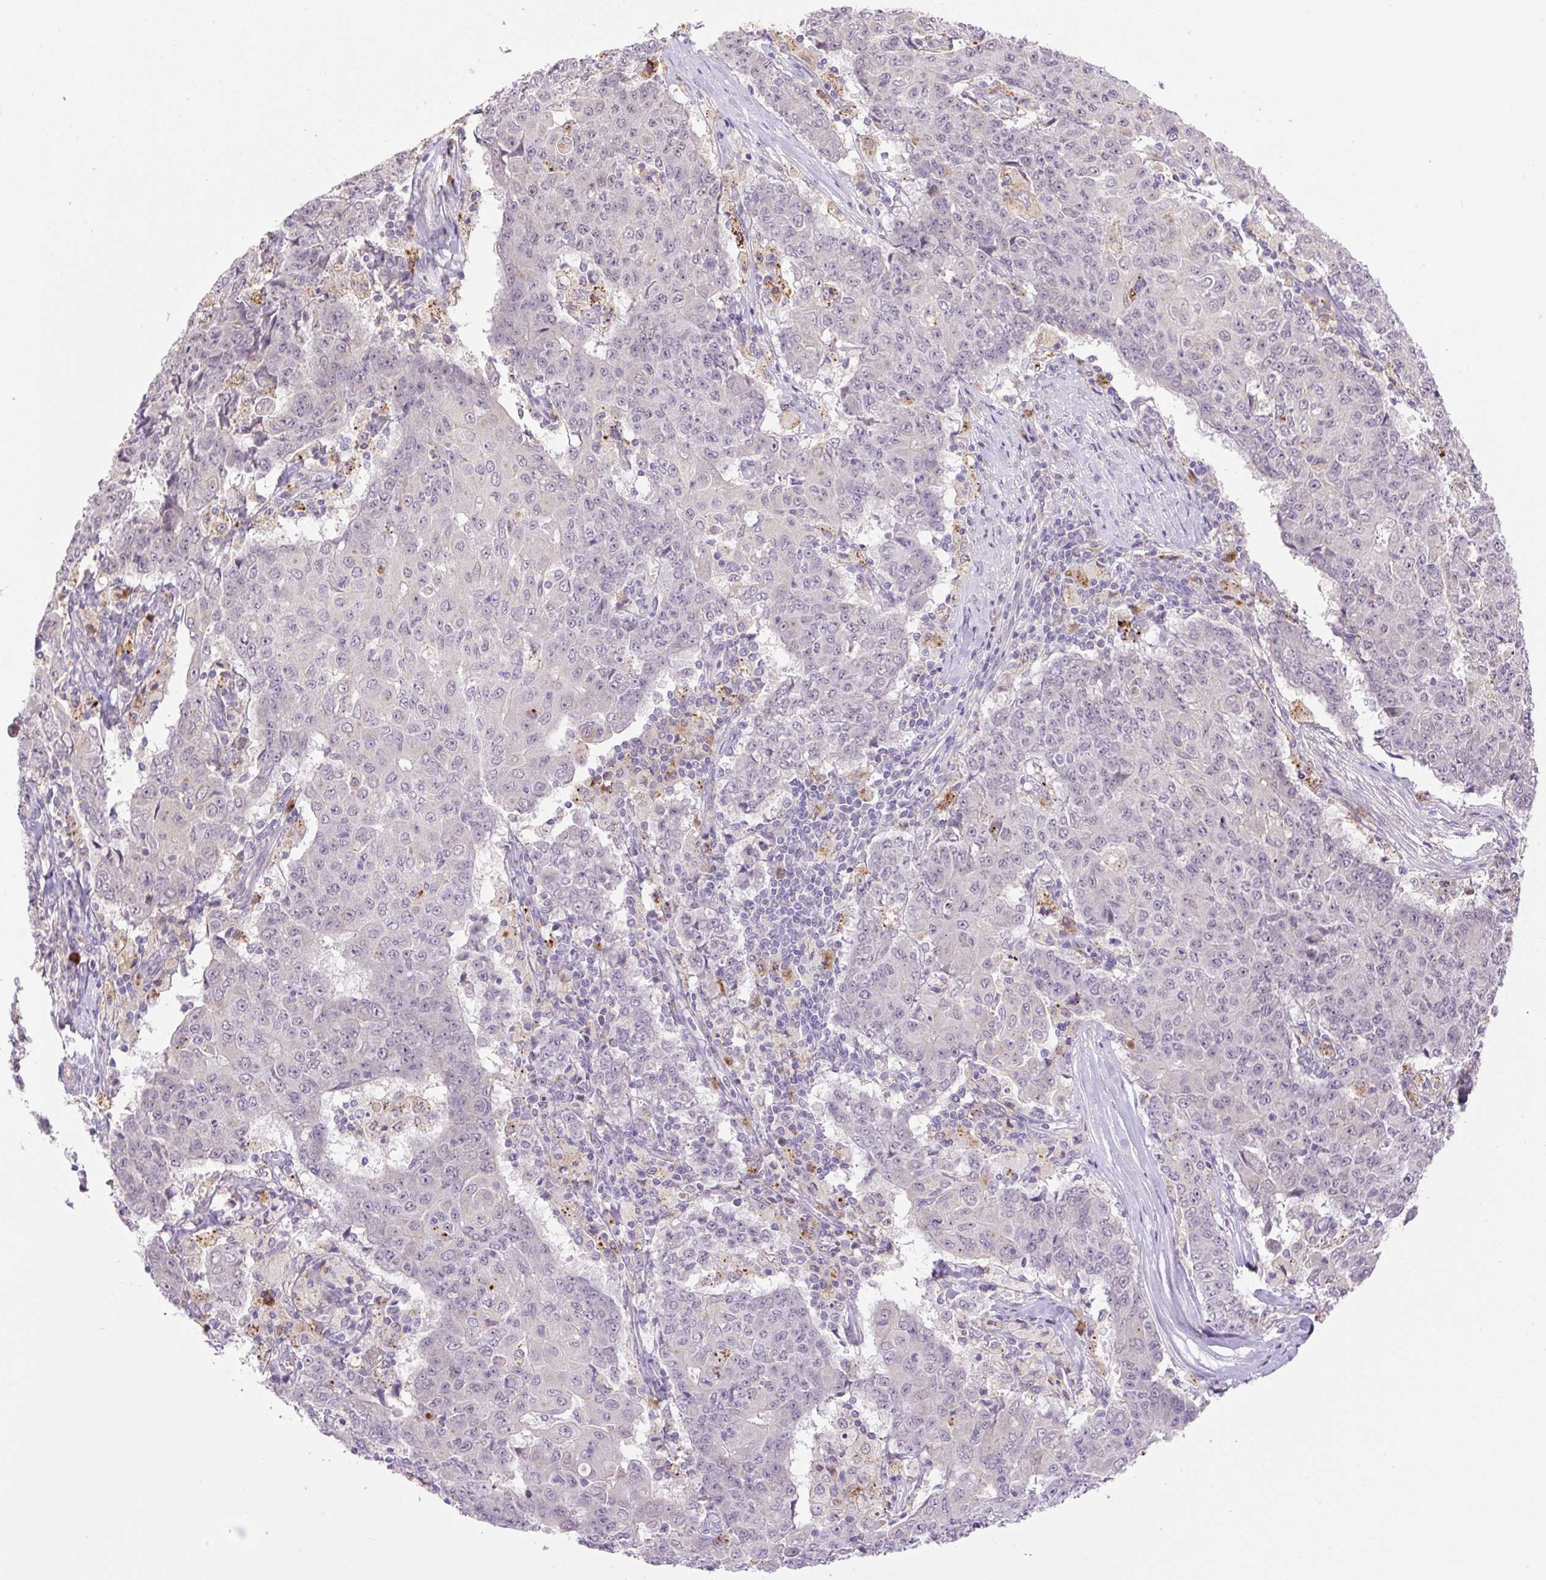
{"staining": {"intensity": "negative", "quantity": "none", "location": "none"}, "tissue": "ovarian cancer", "cell_type": "Tumor cells", "image_type": "cancer", "snomed": [{"axis": "morphology", "description": "Carcinoma, endometroid"}, {"axis": "topography", "description": "Ovary"}], "caption": "High magnification brightfield microscopy of ovarian endometroid carcinoma stained with DAB (3,3'-diaminobenzidine) (brown) and counterstained with hematoxylin (blue): tumor cells show no significant staining.", "gene": "HABP4", "patient": {"sex": "female", "age": 42}}